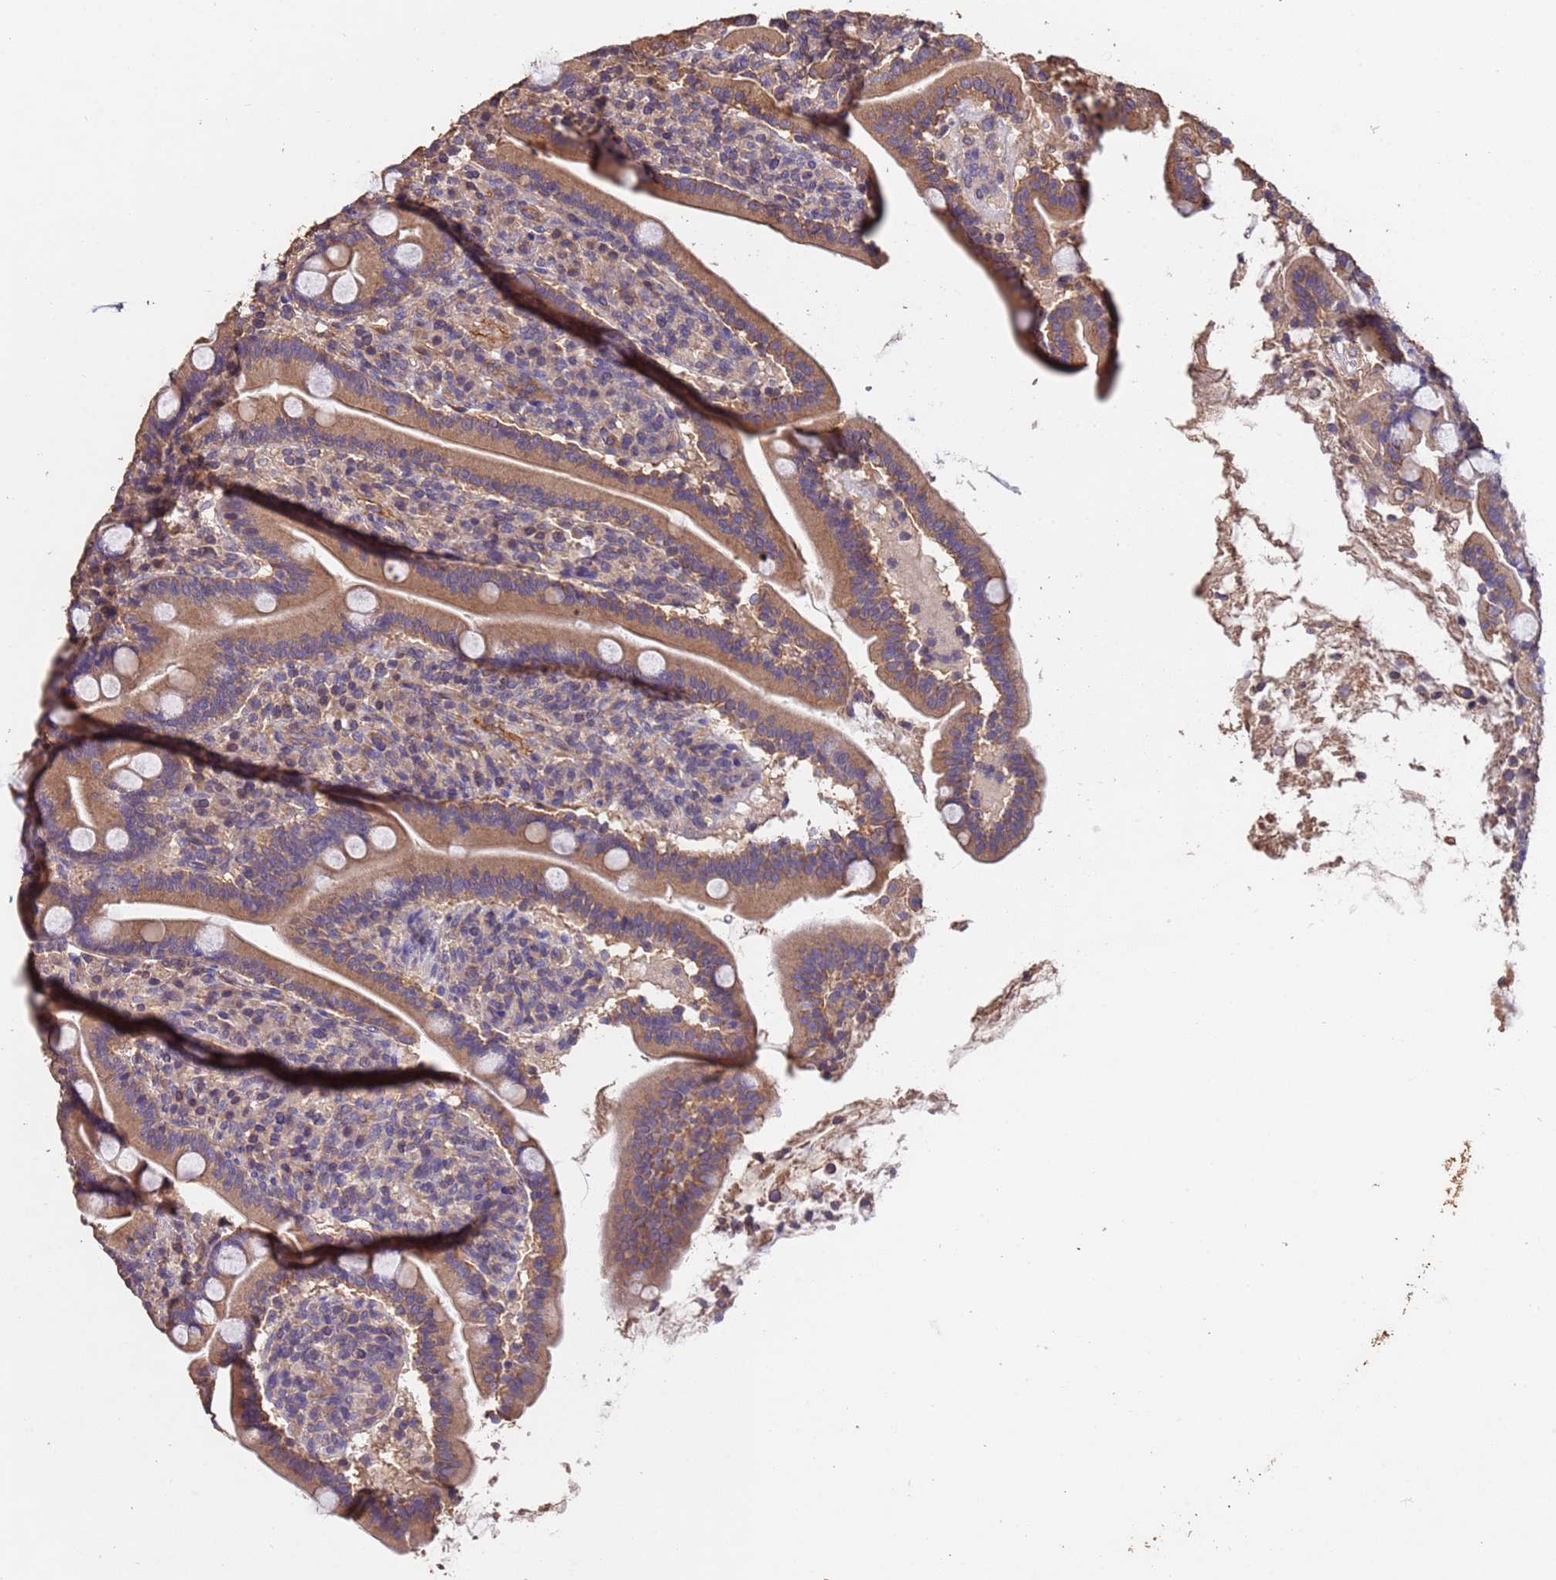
{"staining": {"intensity": "moderate", "quantity": ">75%", "location": "cytoplasmic/membranous"}, "tissue": "duodenum", "cell_type": "Glandular cells", "image_type": "normal", "snomed": [{"axis": "morphology", "description": "Normal tissue, NOS"}, {"axis": "topography", "description": "Duodenum"}], "caption": "The immunohistochemical stain highlights moderate cytoplasmic/membranous staining in glandular cells of benign duodenum.", "gene": "MTX3", "patient": {"sex": "male", "age": 35}}